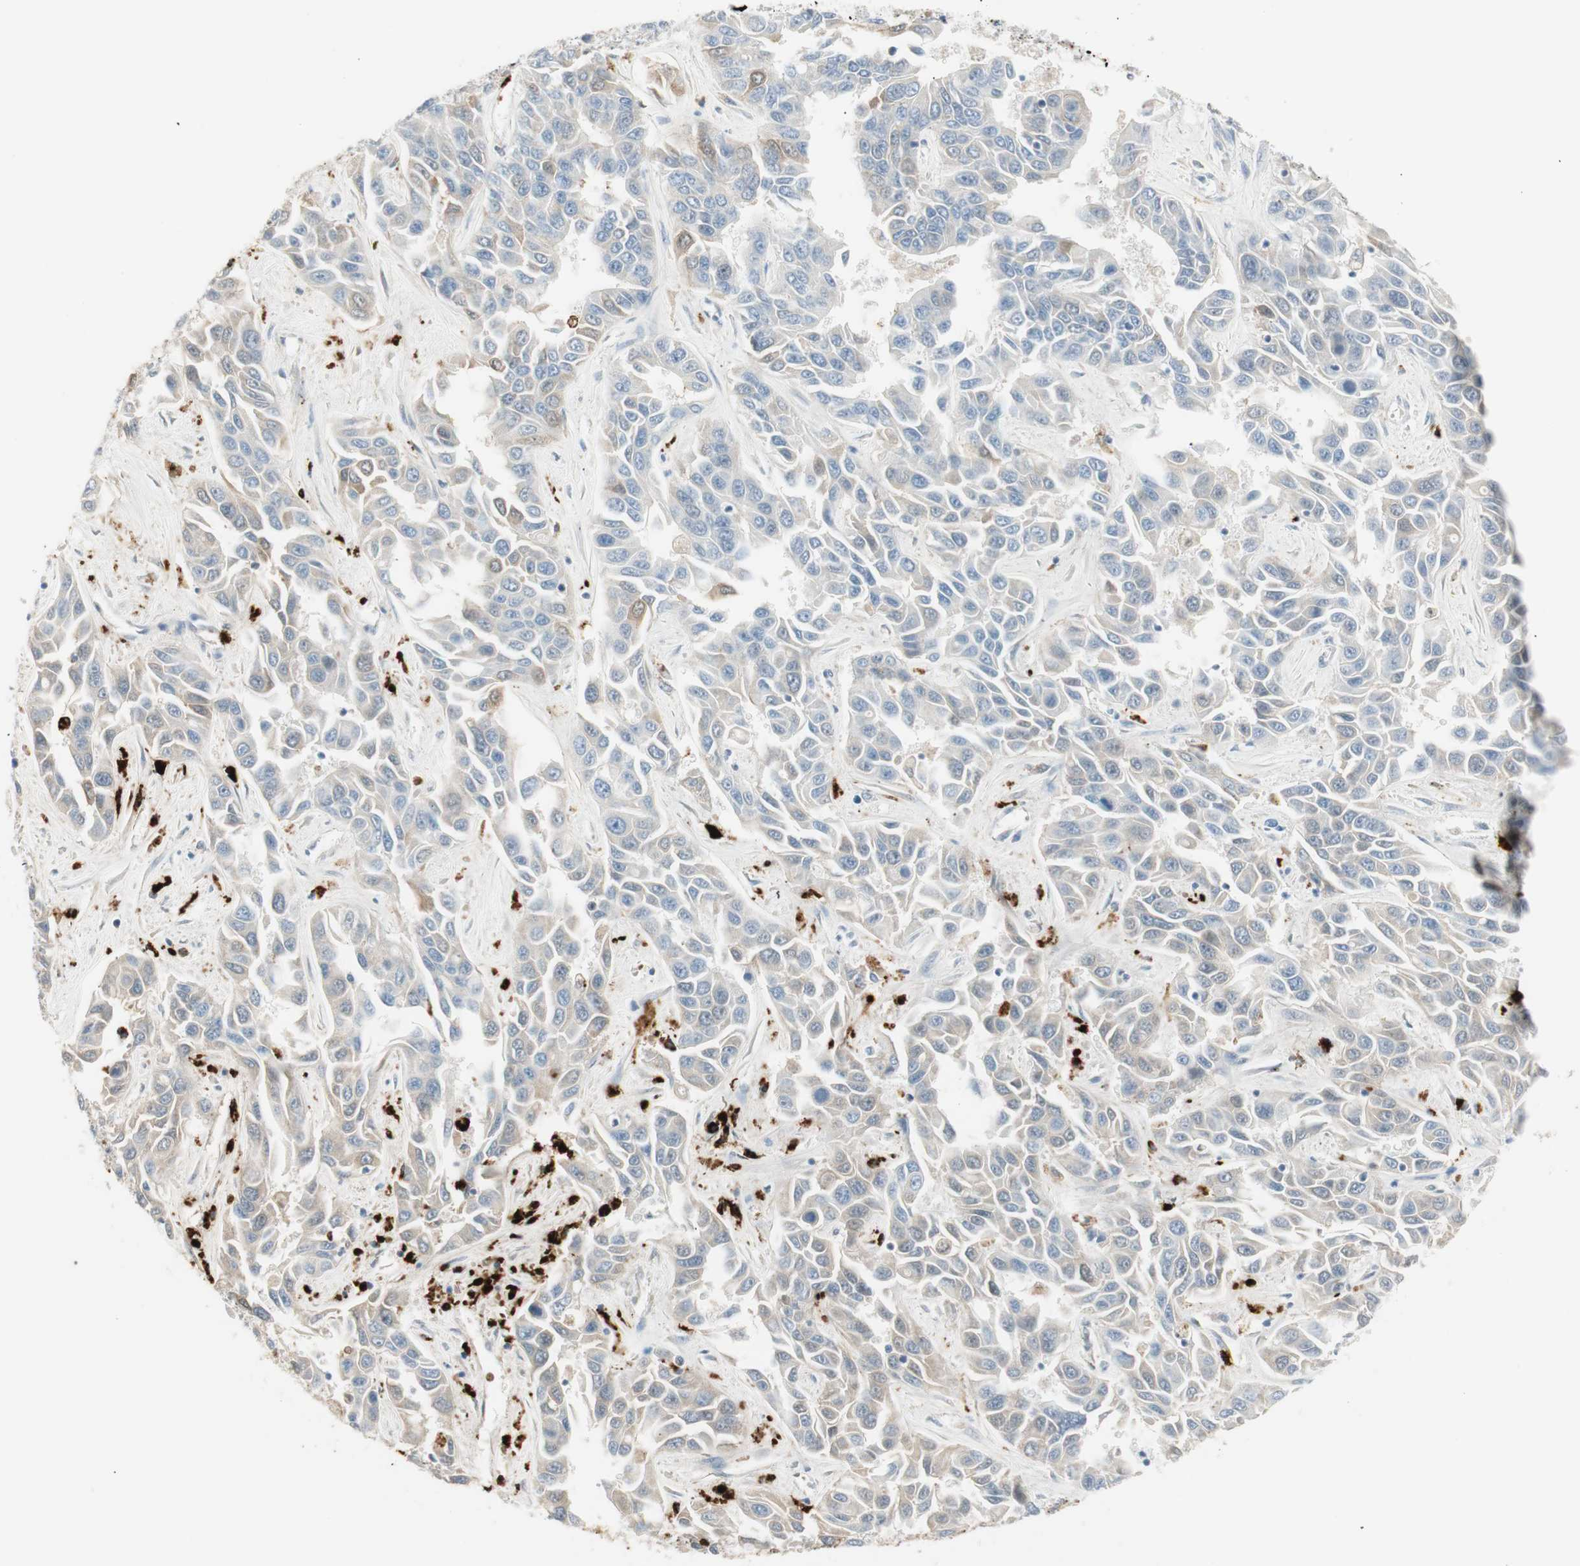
{"staining": {"intensity": "moderate", "quantity": "<25%", "location": "cytoplasmic/membranous"}, "tissue": "liver cancer", "cell_type": "Tumor cells", "image_type": "cancer", "snomed": [{"axis": "morphology", "description": "Cholangiocarcinoma"}, {"axis": "topography", "description": "Liver"}], "caption": "Liver cholangiocarcinoma stained with a brown dye displays moderate cytoplasmic/membranous positive staining in about <25% of tumor cells.", "gene": "PRTN3", "patient": {"sex": "female", "age": 52}}